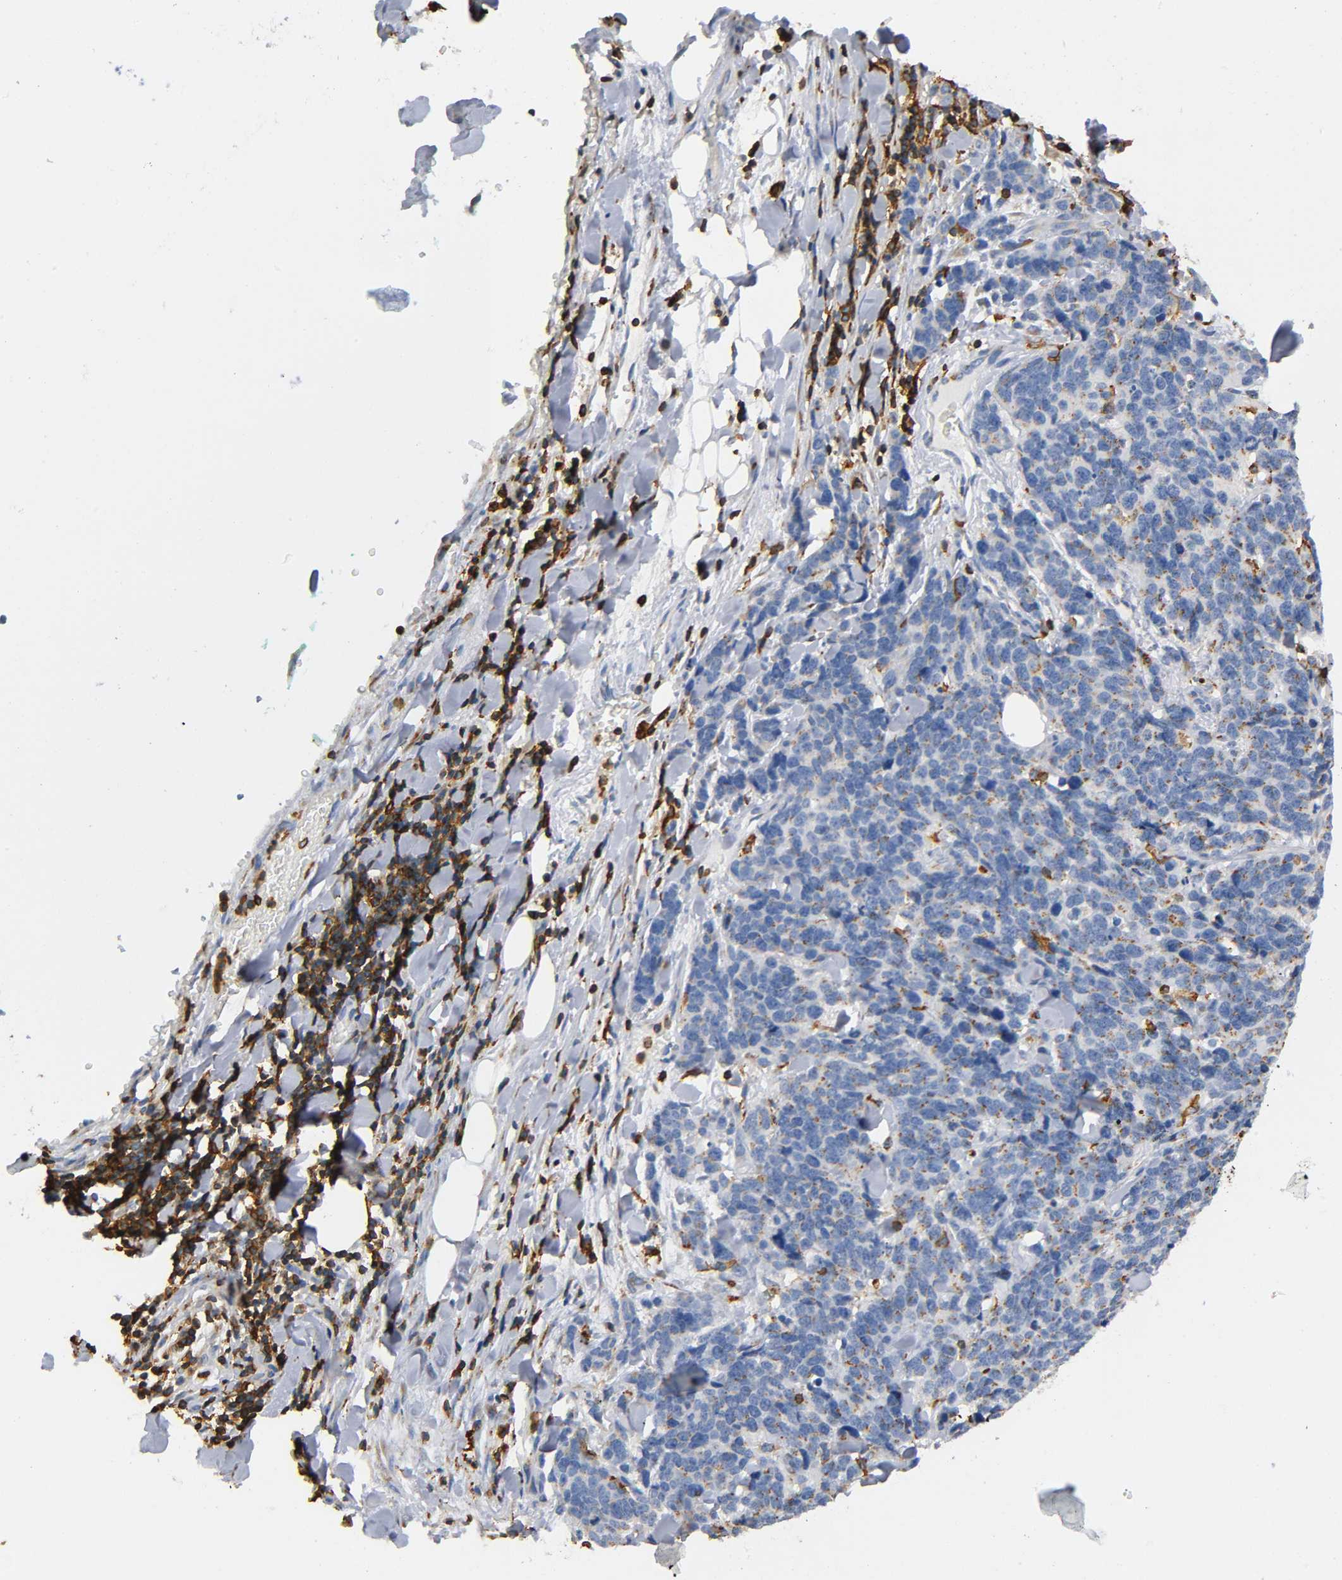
{"staining": {"intensity": "moderate", "quantity": ">75%", "location": "cytoplasmic/membranous"}, "tissue": "lung cancer", "cell_type": "Tumor cells", "image_type": "cancer", "snomed": [{"axis": "morphology", "description": "Neoplasm, malignant, NOS"}, {"axis": "topography", "description": "Lung"}], "caption": "DAB immunohistochemical staining of lung malignant neoplasm shows moderate cytoplasmic/membranous protein staining in approximately >75% of tumor cells.", "gene": "CAPN10", "patient": {"sex": "female", "age": 58}}